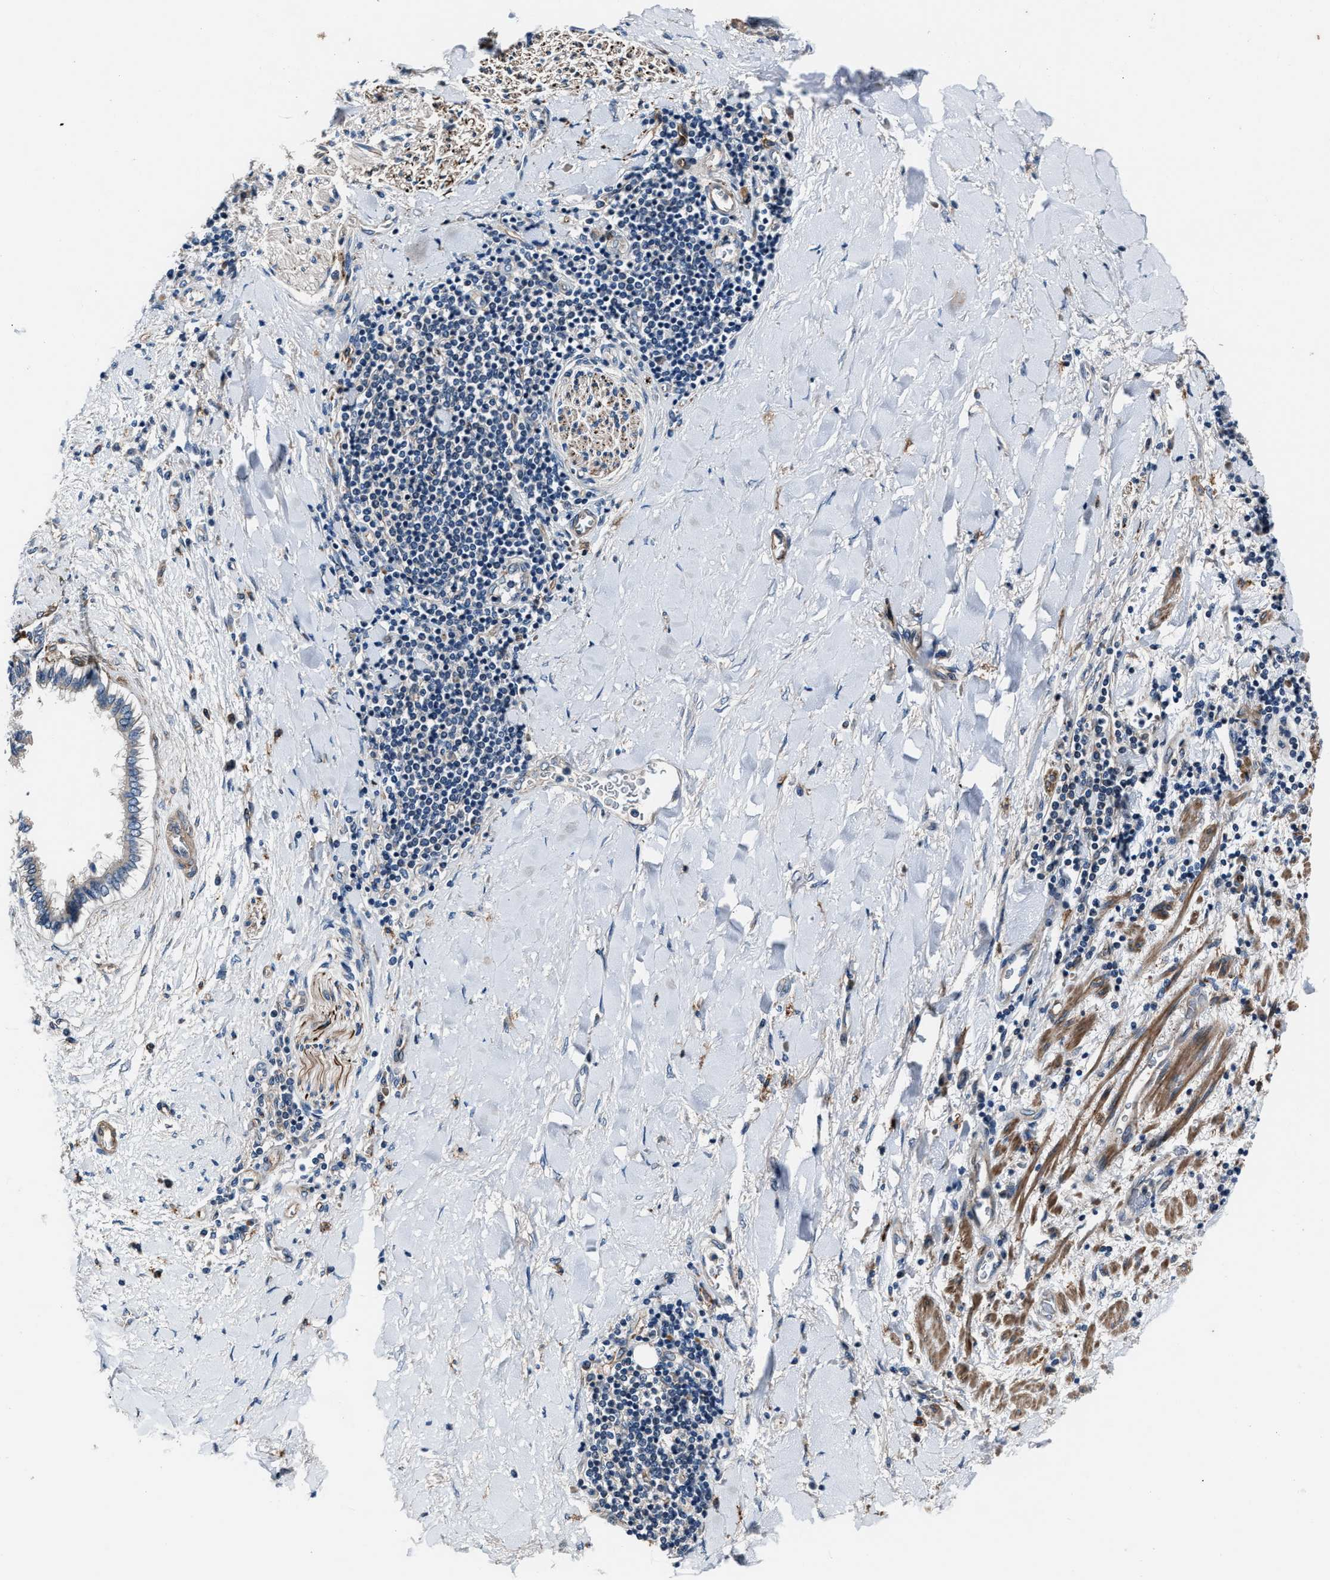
{"staining": {"intensity": "strong", "quantity": "<25%", "location": "cytoplasmic/membranous"}, "tissue": "liver cancer", "cell_type": "Tumor cells", "image_type": "cancer", "snomed": [{"axis": "morphology", "description": "Cholangiocarcinoma"}, {"axis": "topography", "description": "Liver"}], "caption": "Human liver cancer (cholangiocarcinoma) stained with a protein marker reveals strong staining in tumor cells.", "gene": "MPDZ", "patient": {"sex": "male", "age": 50}}